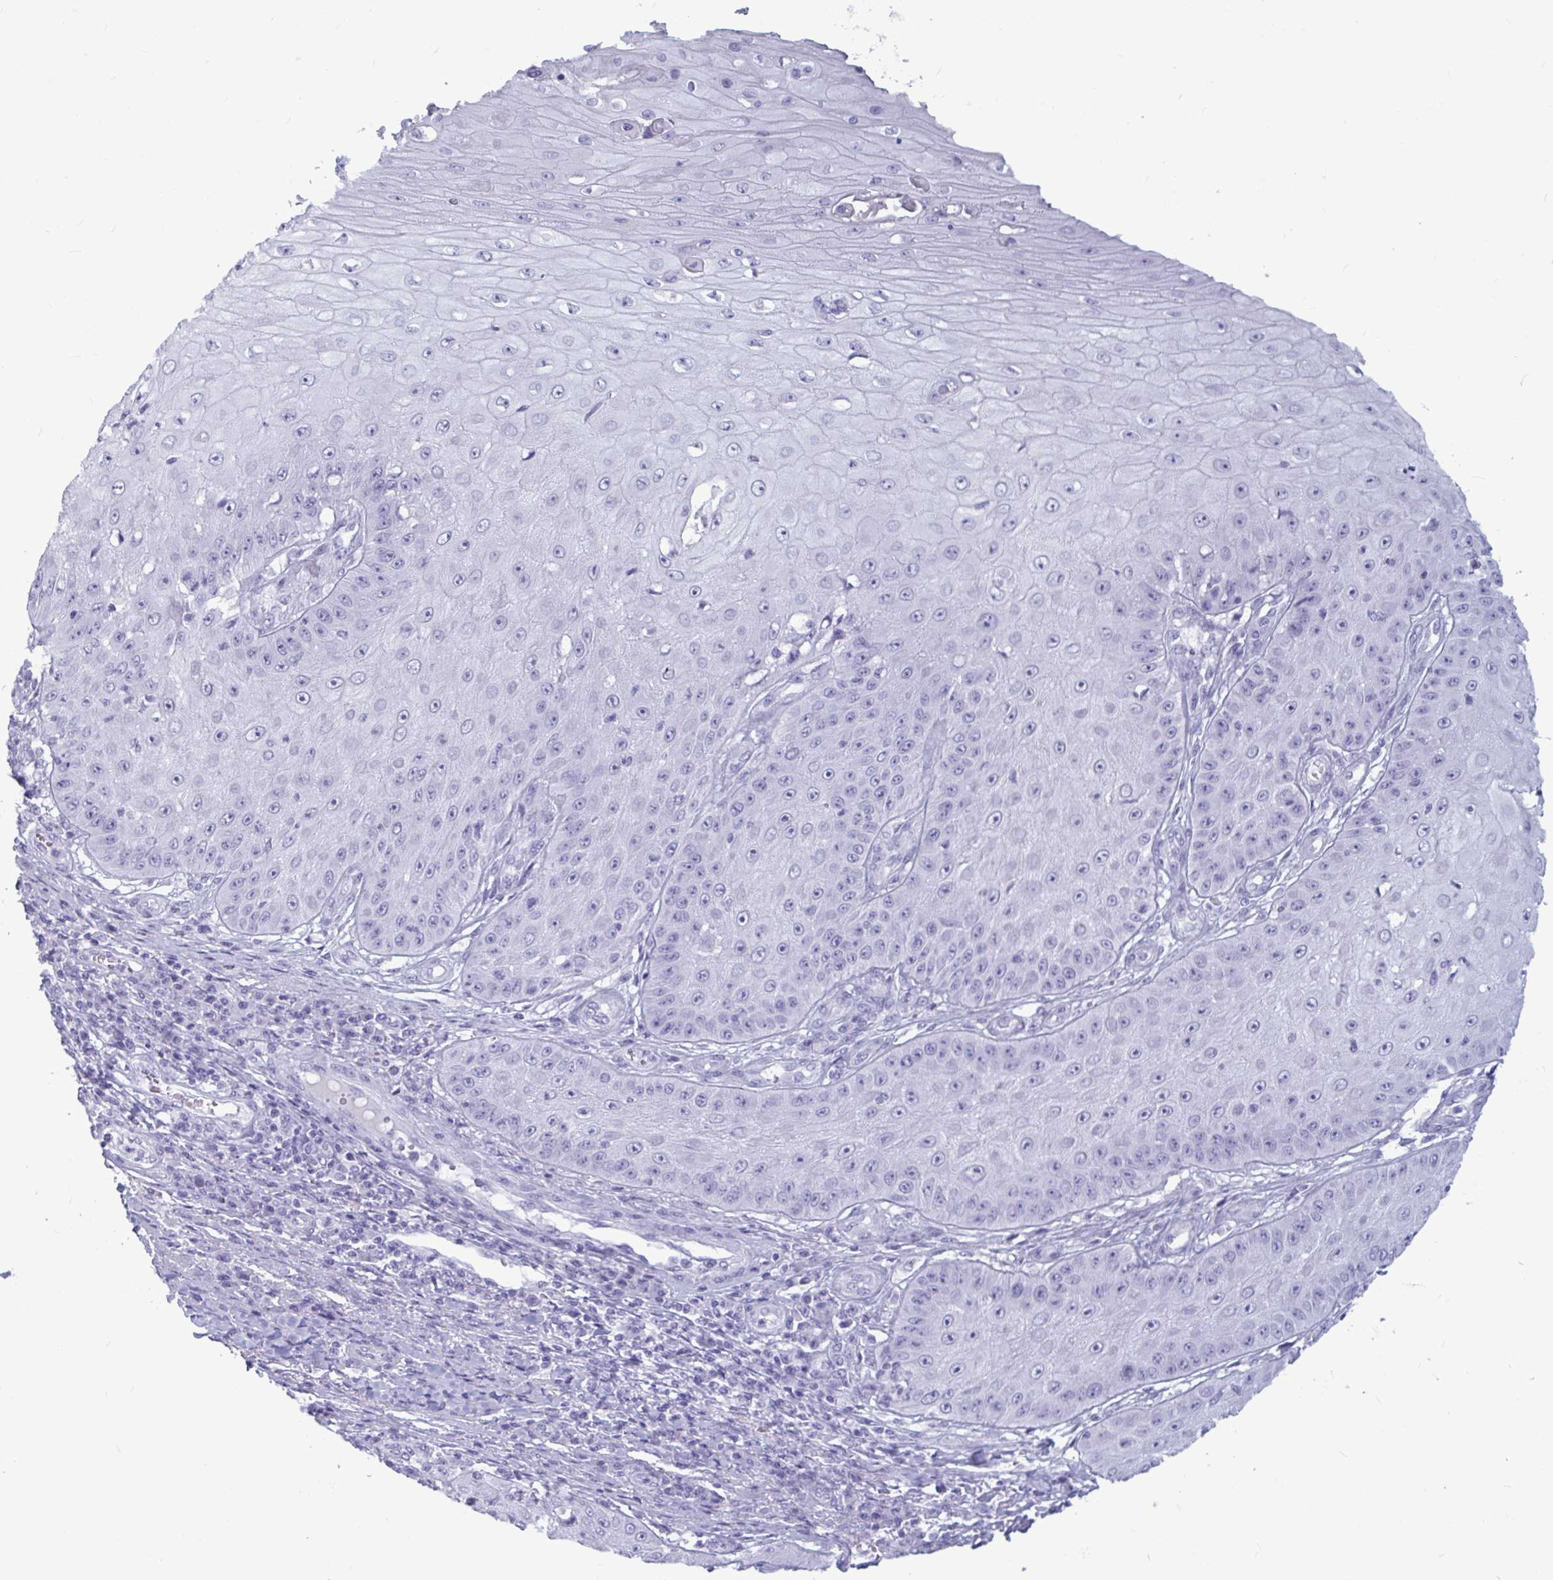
{"staining": {"intensity": "negative", "quantity": "none", "location": "none"}, "tissue": "skin cancer", "cell_type": "Tumor cells", "image_type": "cancer", "snomed": [{"axis": "morphology", "description": "Squamous cell carcinoma, NOS"}, {"axis": "topography", "description": "Skin"}], "caption": "Squamous cell carcinoma (skin) stained for a protein using immunohistochemistry (IHC) reveals no positivity tumor cells.", "gene": "BBS10", "patient": {"sex": "male", "age": 70}}